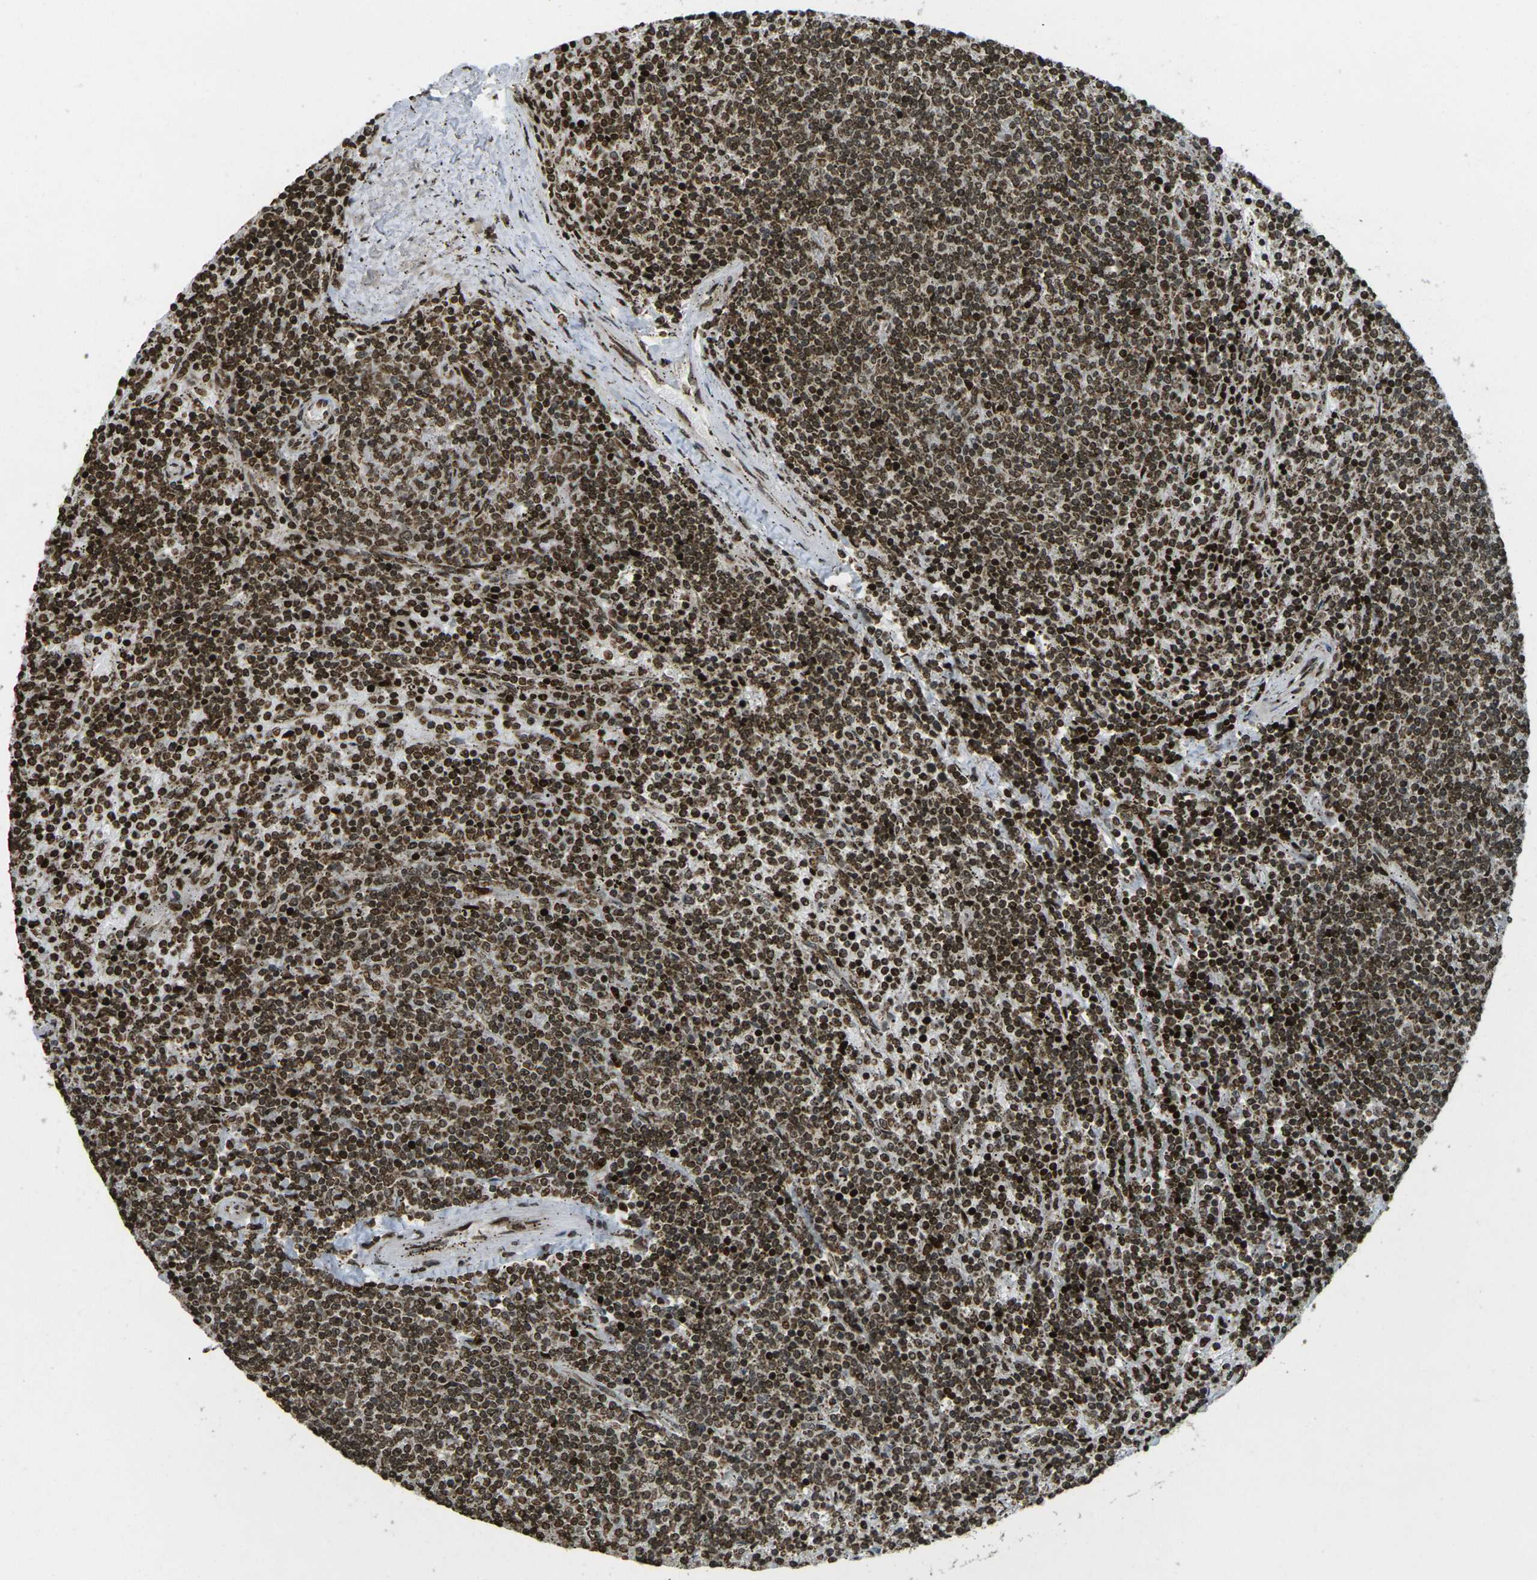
{"staining": {"intensity": "strong", "quantity": ">75%", "location": "nuclear"}, "tissue": "lymphoma", "cell_type": "Tumor cells", "image_type": "cancer", "snomed": [{"axis": "morphology", "description": "Malignant lymphoma, non-Hodgkin's type, Low grade"}, {"axis": "topography", "description": "Spleen"}], "caption": "IHC image of neoplastic tissue: low-grade malignant lymphoma, non-Hodgkin's type stained using immunohistochemistry (IHC) displays high levels of strong protein expression localized specifically in the nuclear of tumor cells, appearing as a nuclear brown color.", "gene": "NEUROG2", "patient": {"sex": "female", "age": 50}}